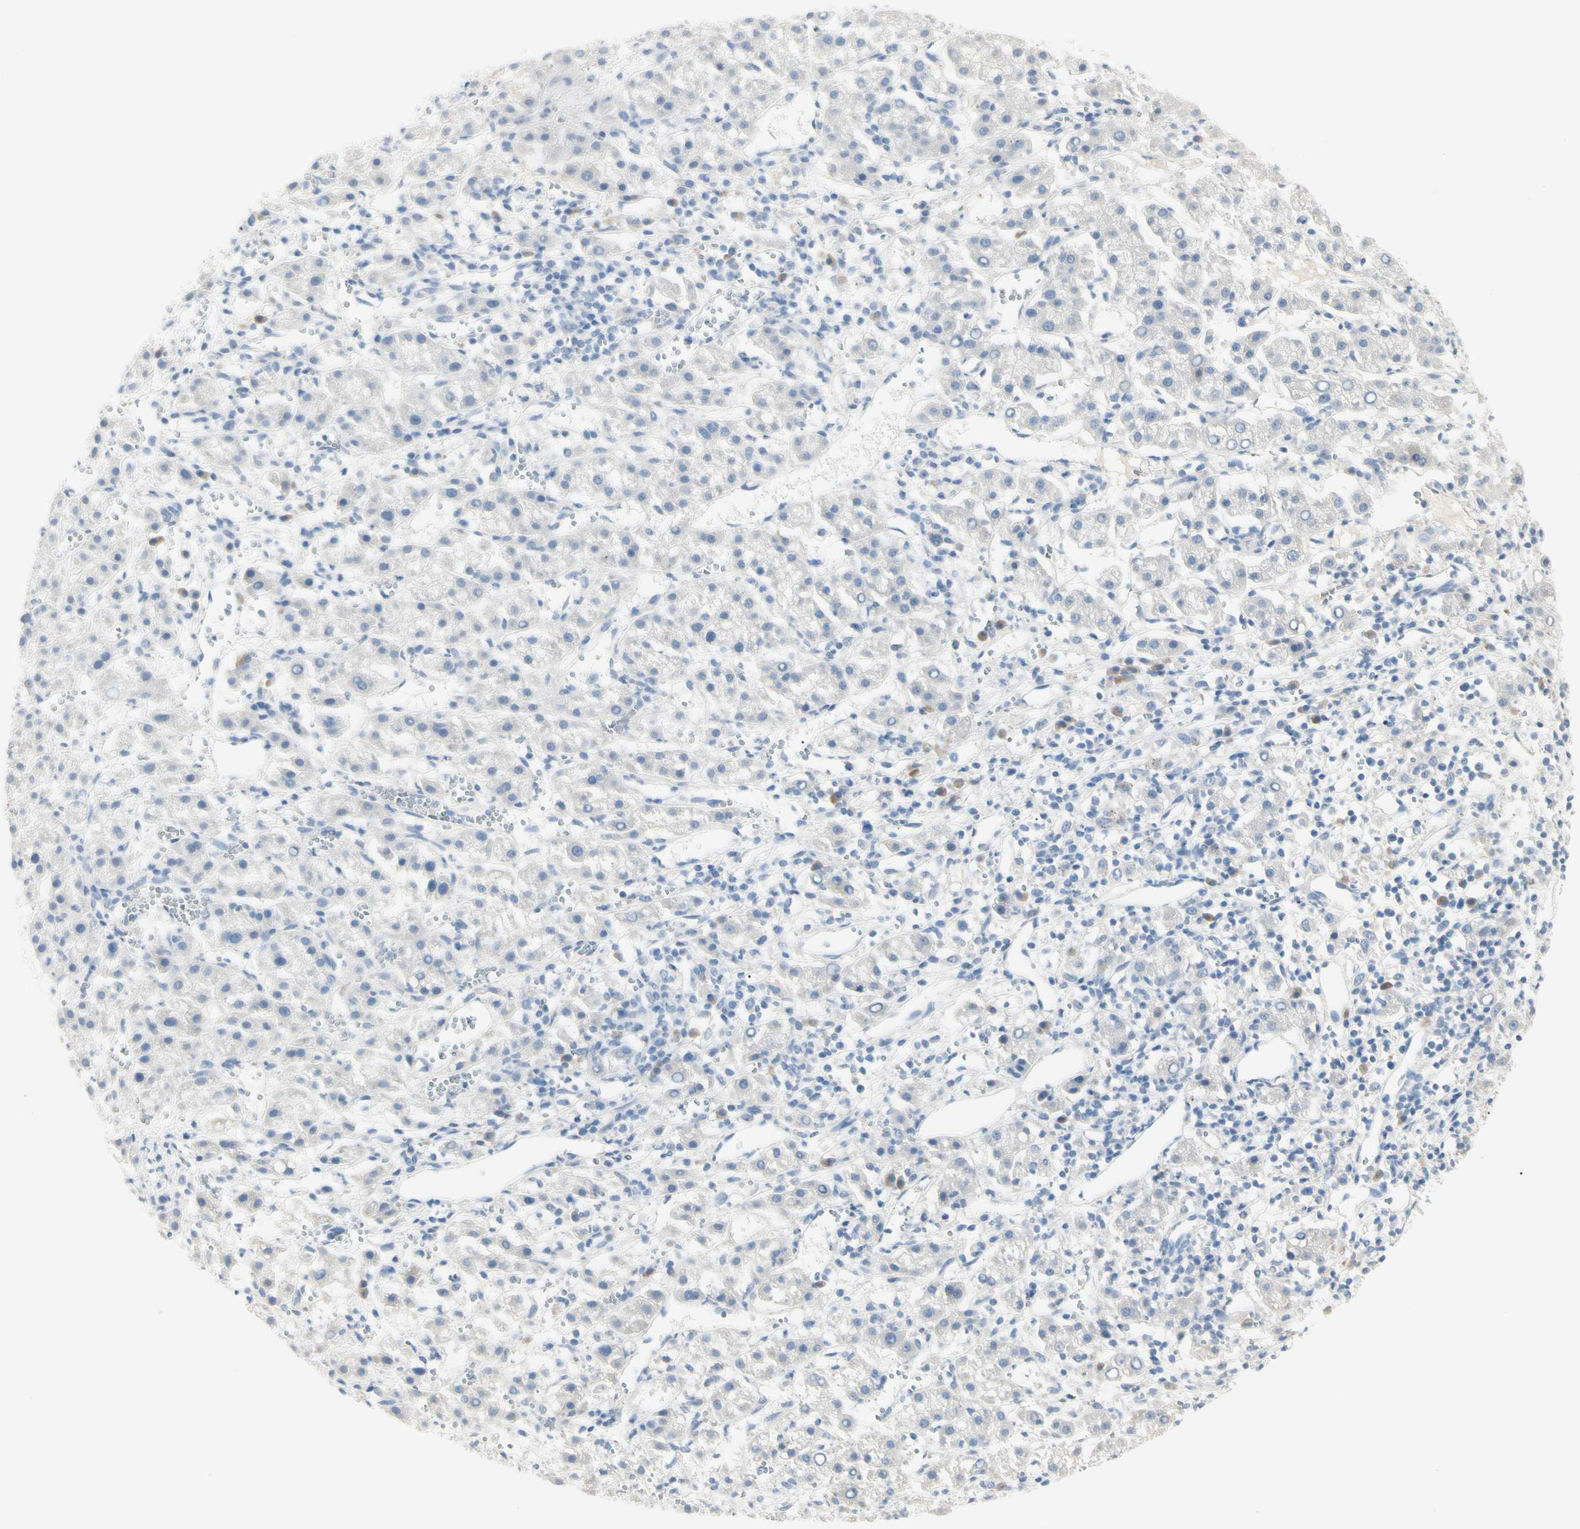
{"staining": {"intensity": "negative", "quantity": "none", "location": "none"}, "tissue": "liver cancer", "cell_type": "Tumor cells", "image_type": "cancer", "snomed": [{"axis": "morphology", "description": "Carcinoma, Hepatocellular, NOS"}, {"axis": "topography", "description": "Liver"}], "caption": "IHC of hepatocellular carcinoma (liver) exhibits no expression in tumor cells. (DAB immunohistochemistry with hematoxylin counter stain).", "gene": "ALDH18A1", "patient": {"sex": "female", "age": 58}}